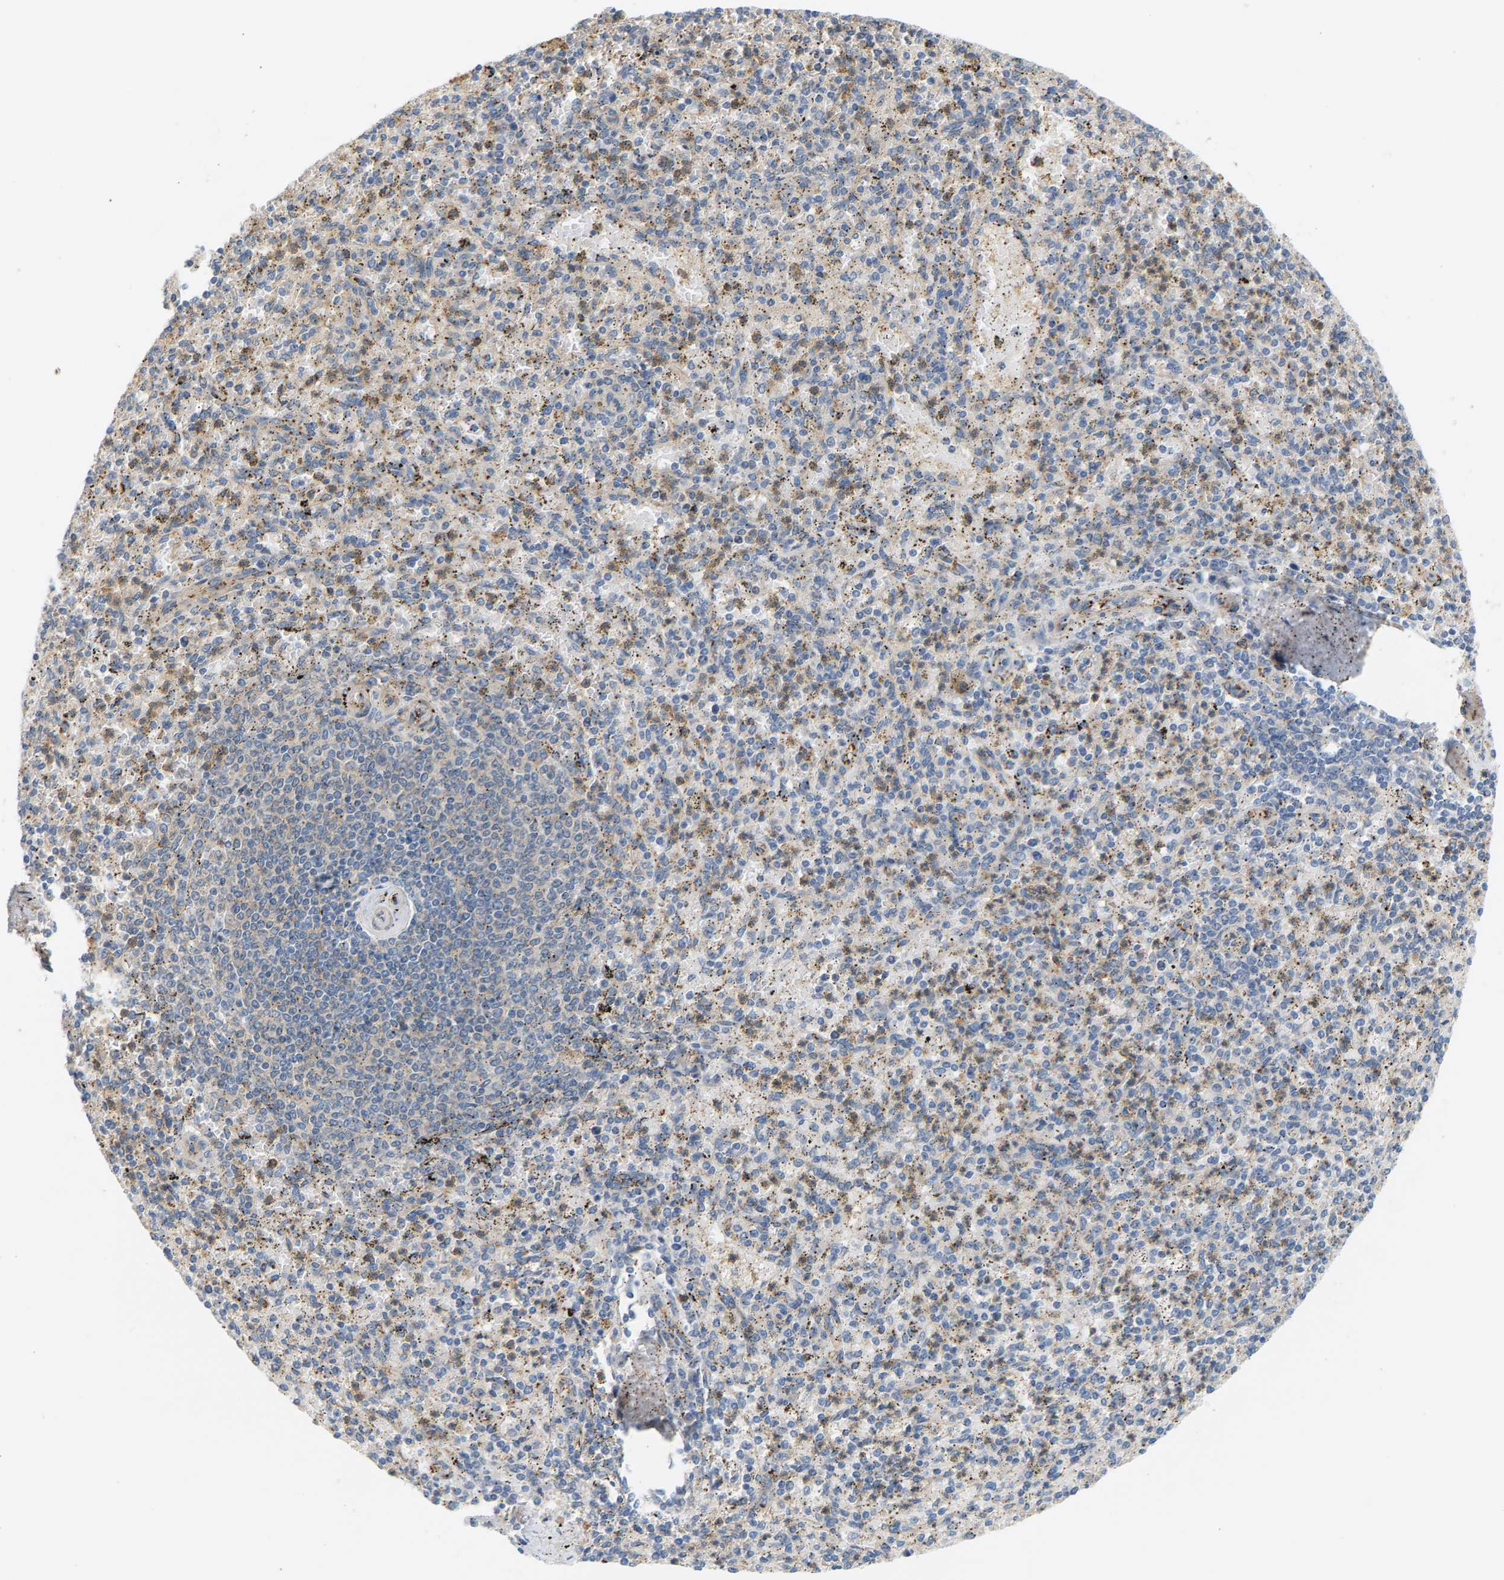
{"staining": {"intensity": "moderate", "quantity": "<25%", "location": "cytoplasmic/membranous"}, "tissue": "spleen", "cell_type": "Cells in red pulp", "image_type": "normal", "snomed": [{"axis": "morphology", "description": "Normal tissue, NOS"}, {"axis": "topography", "description": "Spleen"}], "caption": "Immunohistochemistry (IHC) staining of benign spleen, which reveals low levels of moderate cytoplasmic/membranous staining in approximately <25% of cells in red pulp indicating moderate cytoplasmic/membranous protein expression. The staining was performed using DAB (3,3'-diaminobenzidine) (brown) for protein detection and nuclei were counterstained in hematoxylin (blue).", "gene": "KRTAP27", "patient": {"sex": "male", "age": 72}}